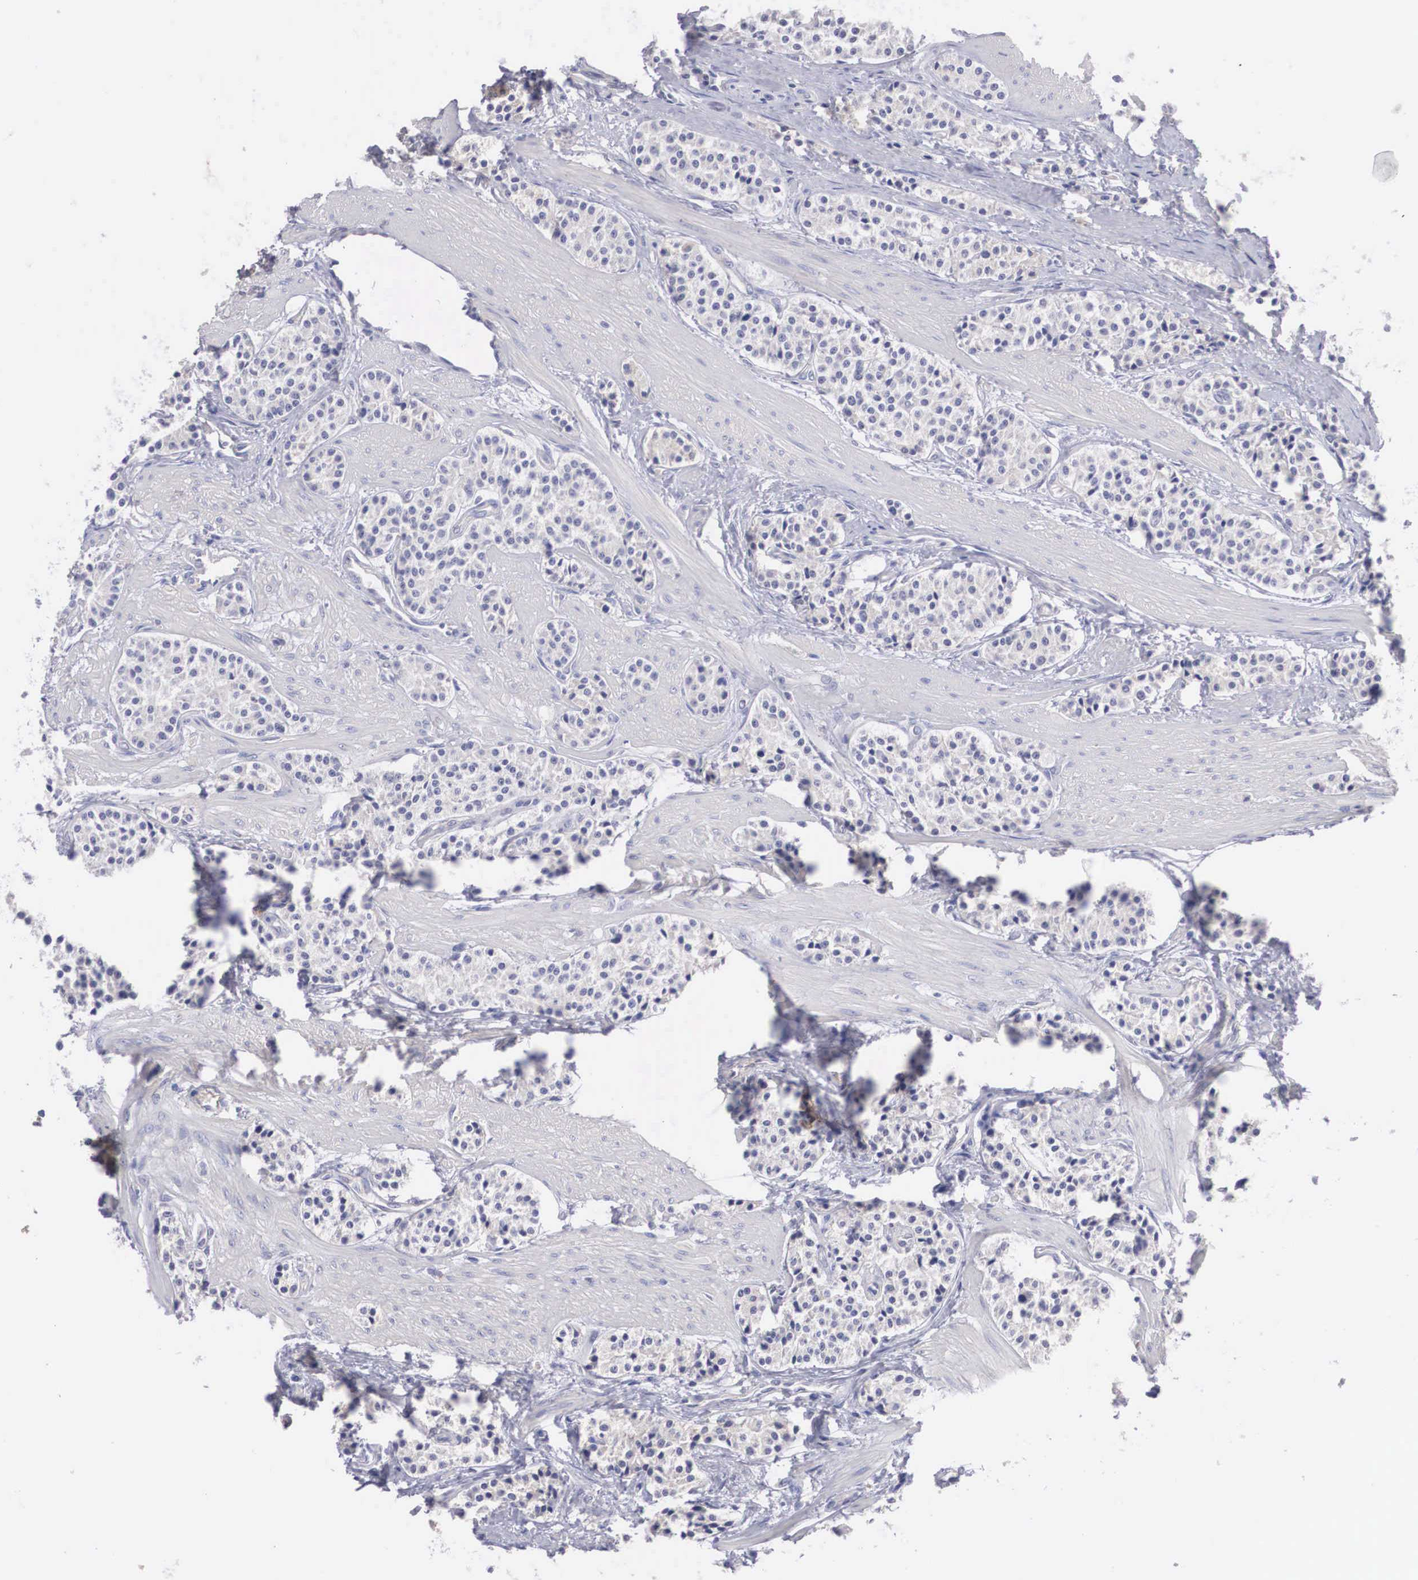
{"staining": {"intensity": "weak", "quantity": "<25%", "location": "cytoplasmic/membranous"}, "tissue": "carcinoid", "cell_type": "Tumor cells", "image_type": "cancer", "snomed": [{"axis": "morphology", "description": "Carcinoid, malignant, NOS"}, {"axis": "topography", "description": "Stomach"}], "caption": "IHC histopathology image of human carcinoid stained for a protein (brown), which reveals no staining in tumor cells.", "gene": "ABHD4", "patient": {"sex": "female", "age": 76}}